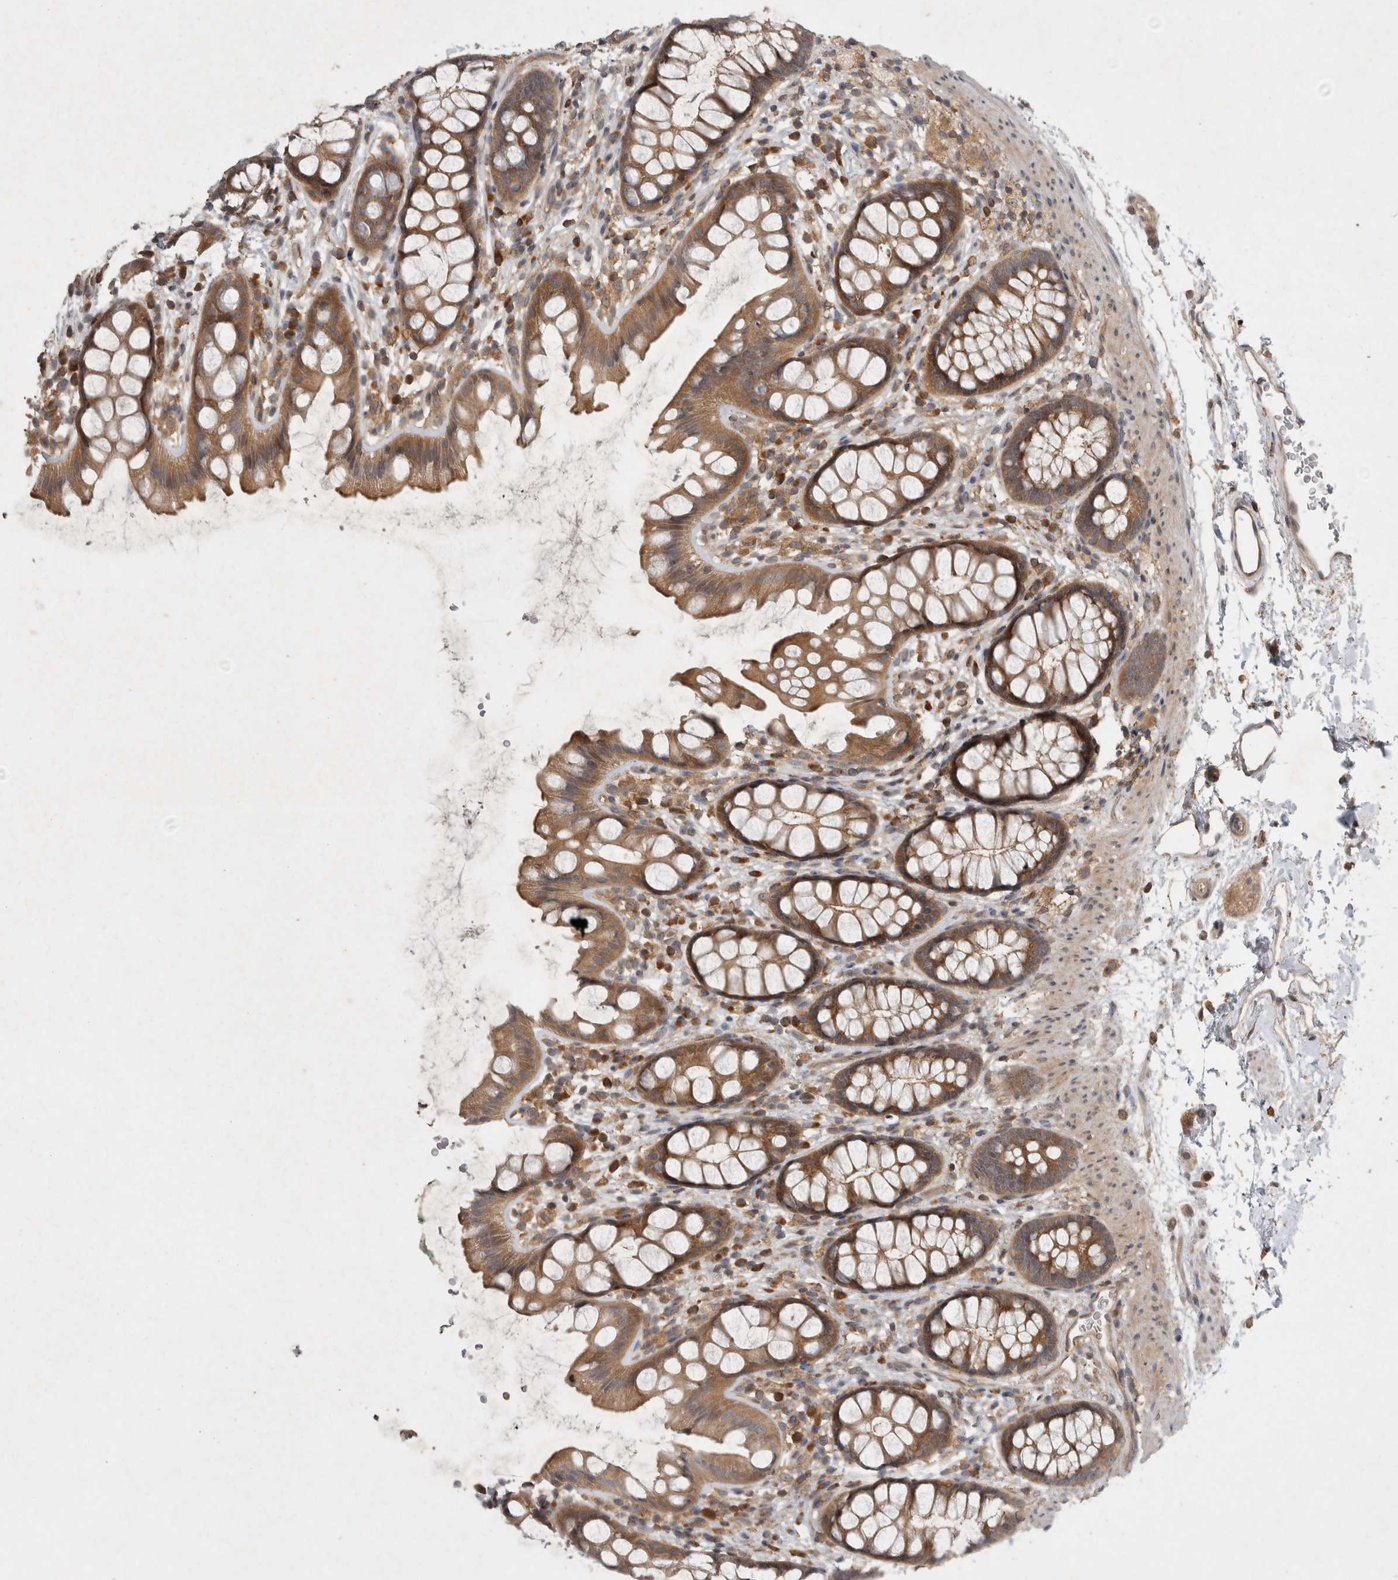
{"staining": {"intensity": "moderate", "quantity": ">75%", "location": "cytoplasmic/membranous"}, "tissue": "rectum", "cell_type": "Glandular cells", "image_type": "normal", "snomed": [{"axis": "morphology", "description": "Normal tissue, NOS"}, {"axis": "topography", "description": "Rectum"}], "caption": "Immunohistochemistry (DAB (3,3'-diaminobenzidine)) staining of unremarkable rectum exhibits moderate cytoplasmic/membranous protein expression in about >75% of glandular cells.", "gene": "VEPH1", "patient": {"sex": "female", "age": 65}}